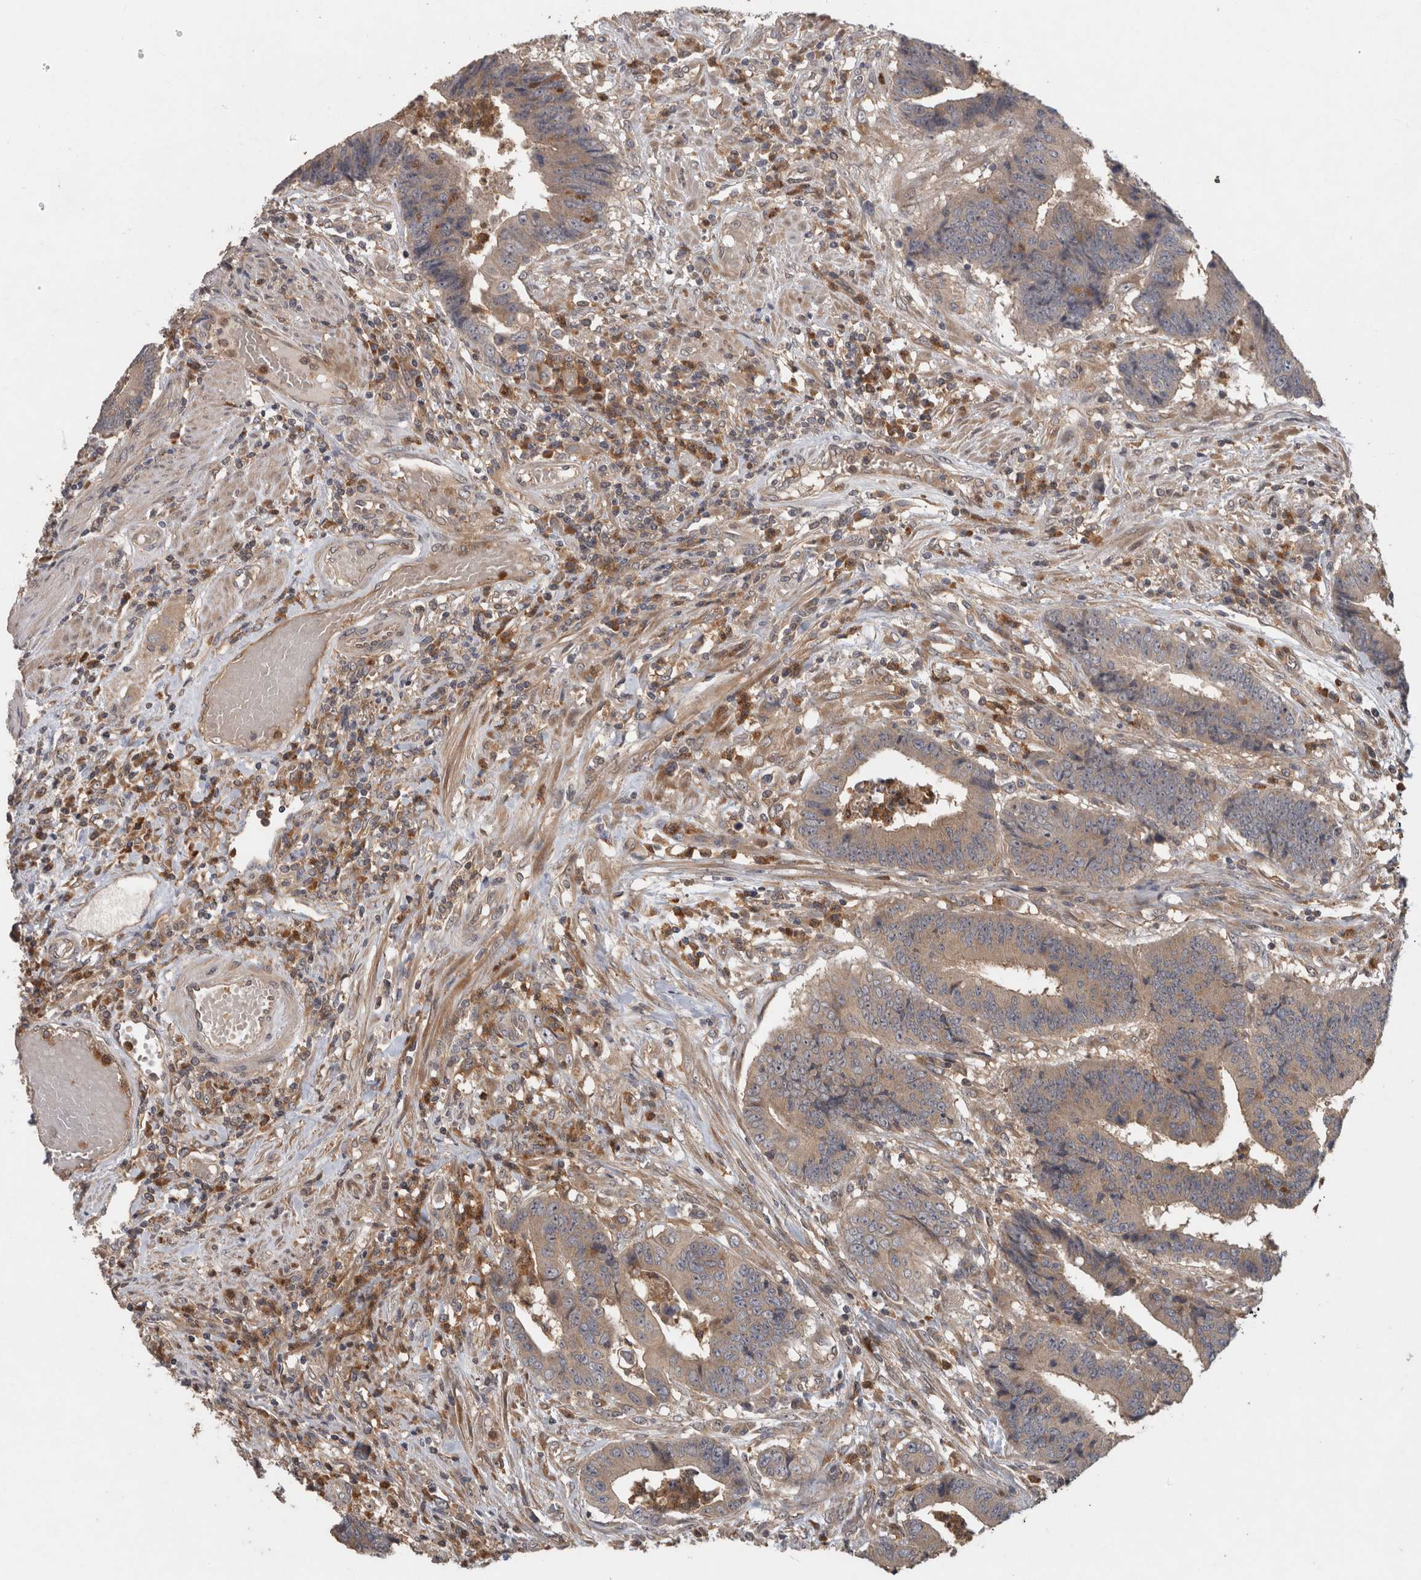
{"staining": {"intensity": "weak", "quantity": ">75%", "location": "cytoplasmic/membranous"}, "tissue": "colorectal cancer", "cell_type": "Tumor cells", "image_type": "cancer", "snomed": [{"axis": "morphology", "description": "Adenocarcinoma, NOS"}, {"axis": "topography", "description": "Rectum"}], "caption": "DAB (3,3'-diaminobenzidine) immunohistochemical staining of adenocarcinoma (colorectal) exhibits weak cytoplasmic/membranous protein staining in approximately >75% of tumor cells. The staining was performed using DAB (3,3'-diaminobenzidine) to visualize the protein expression in brown, while the nuclei were stained in blue with hematoxylin (Magnification: 20x).", "gene": "VEPH1", "patient": {"sex": "male", "age": 84}}